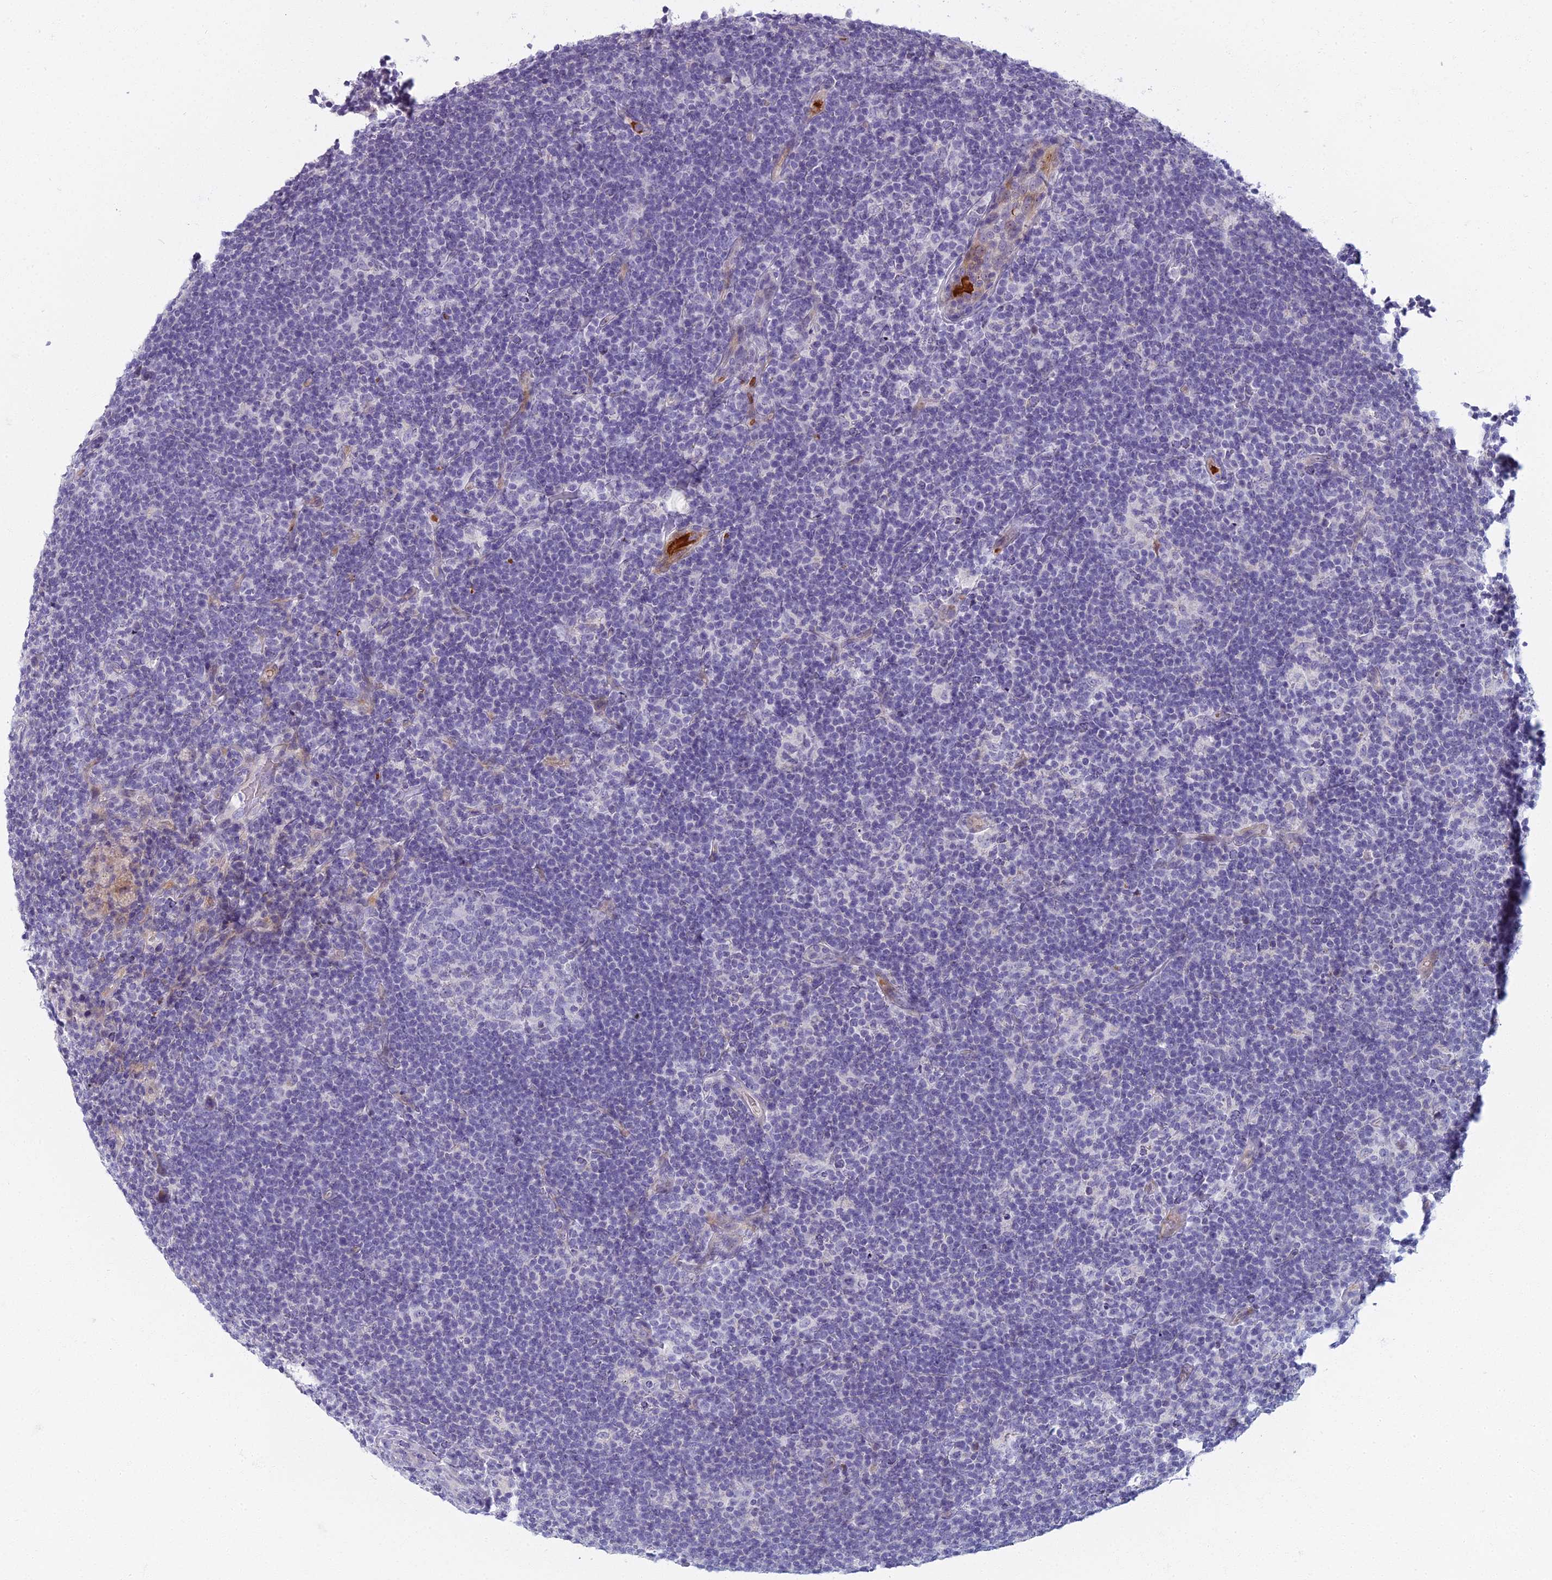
{"staining": {"intensity": "negative", "quantity": "none", "location": "none"}, "tissue": "lymphoma", "cell_type": "Tumor cells", "image_type": "cancer", "snomed": [{"axis": "morphology", "description": "Hodgkin's disease, NOS"}, {"axis": "topography", "description": "Lymph node"}], "caption": "Immunohistochemistry (IHC) photomicrograph of Hodgkin's disease stained for a protein (brown), which shows no expression in tumor cells. The staining is performed using DAB brown chromogen with nuclei counter-stained in using hematoxylin.", "gene": "ARL15", "patient": {"sex": "female", "age": 57}}